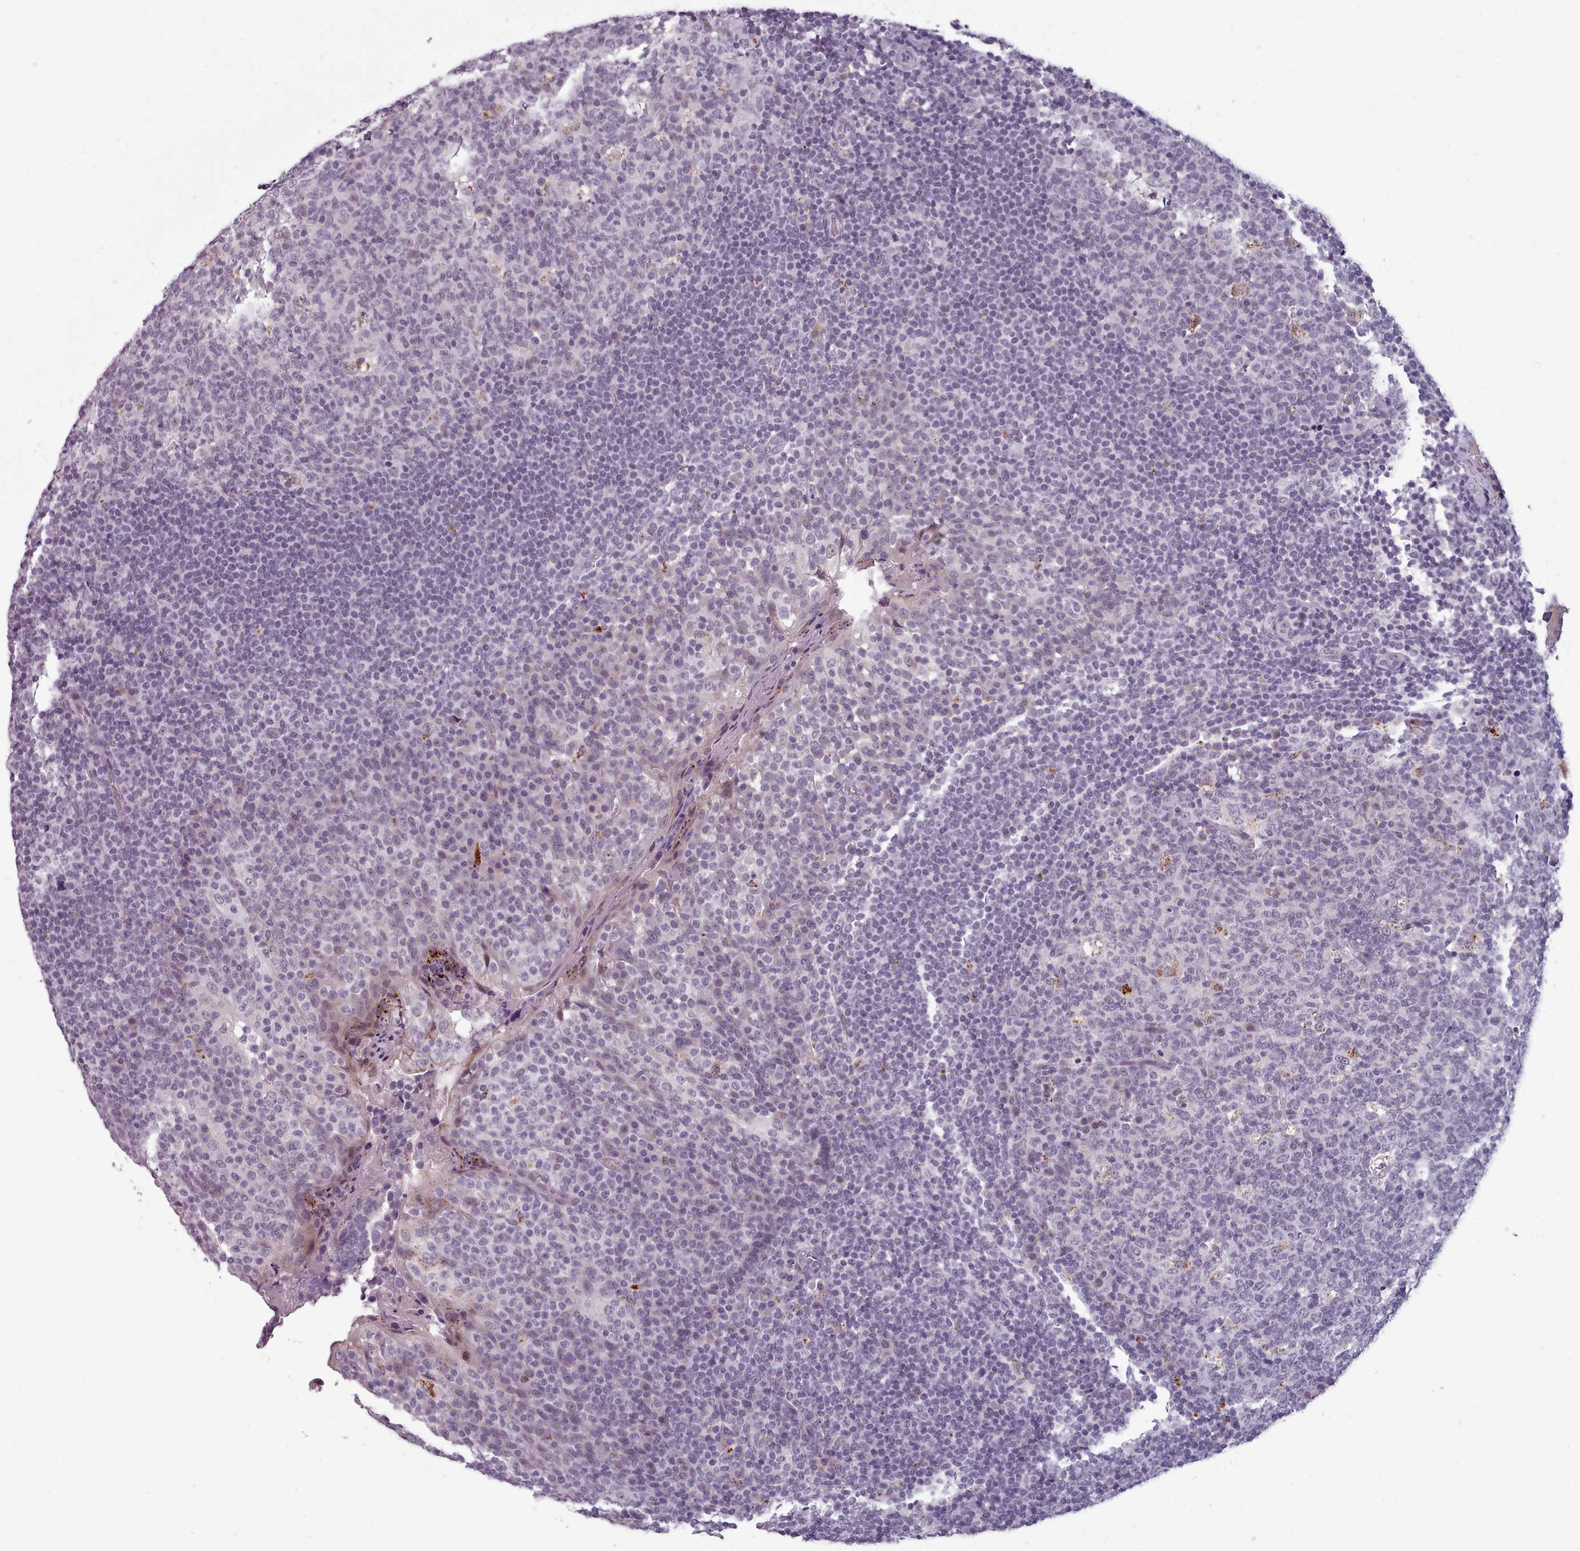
{"staining": {"intensity": "negative", "quantity": "none", "location": "none"}, "tissue": "tonsil", "cell_type": "Germinal center cells", "image_type": "normal", "snomed": [{"axis": "morphology", "description": "Normal tissue, NOS"}, {"axis": "topography", "description": "Tonsil"}], "caption": "This image is of unremarkable tonsil stained with IHC to label a protein in brown with the nuclei are counter-stained blue. There is no expression in germinal center cells.", "gene": "PBX4", "patient": {"sex": "female", "age": 19}}